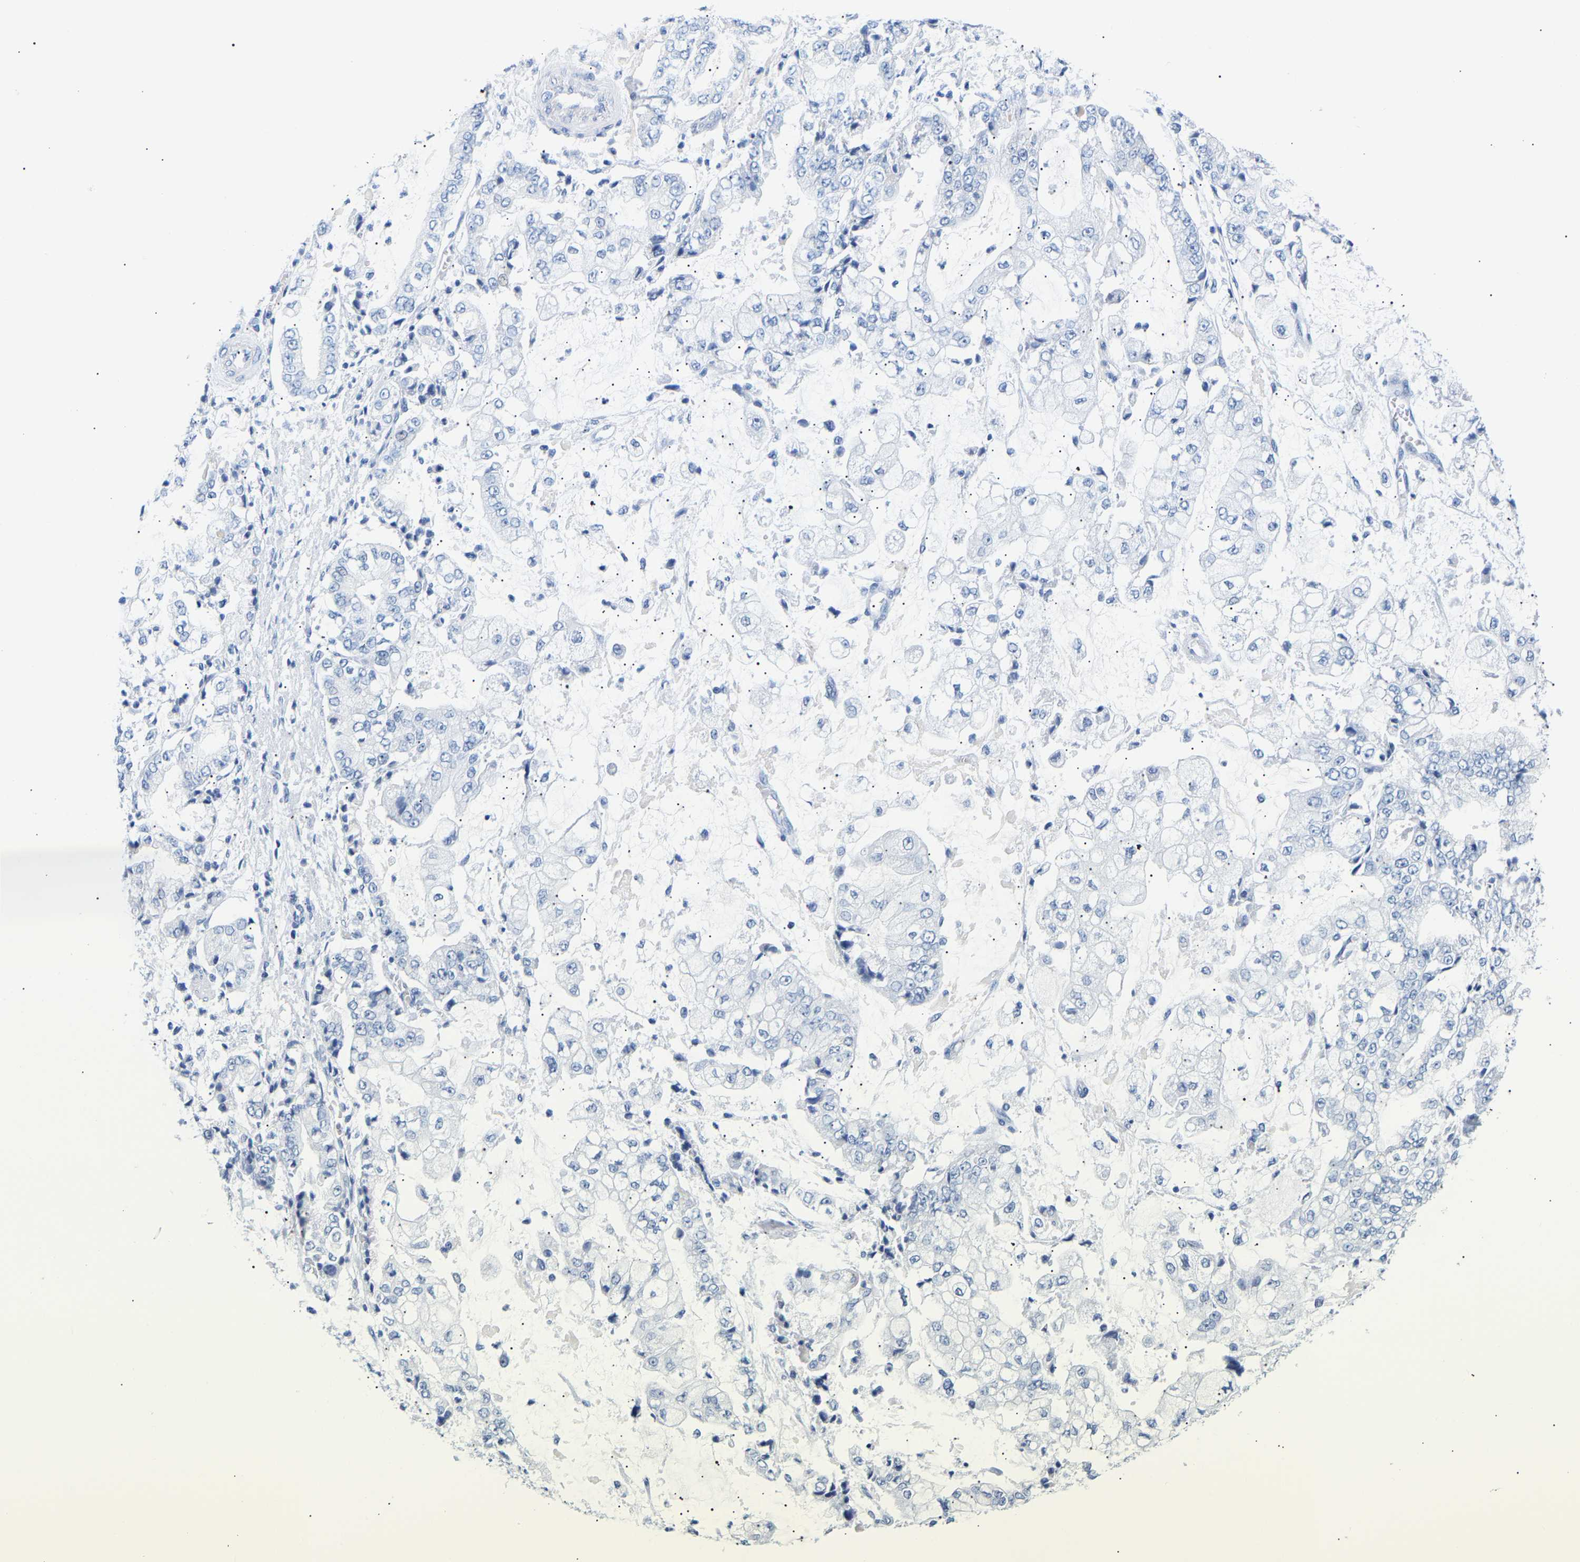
{"staining": {"intensity": "negative", "quantity": "none", "location": "none"}, "tissue": "stomach cancer", "cell_type": "Tumor cells", "image_type": "cancer", "snomed": [{"axis": "morphology", "description": "Adenocarcinoma, NOS"}, {"axis": "topography", "description": "Stomach"}], "caption": "Tumor cells are negative for brown protein staining in adenocarcinoma (stomach).", "gene": "SPINK2", "patient": {"sex": "male", "age": 76}}